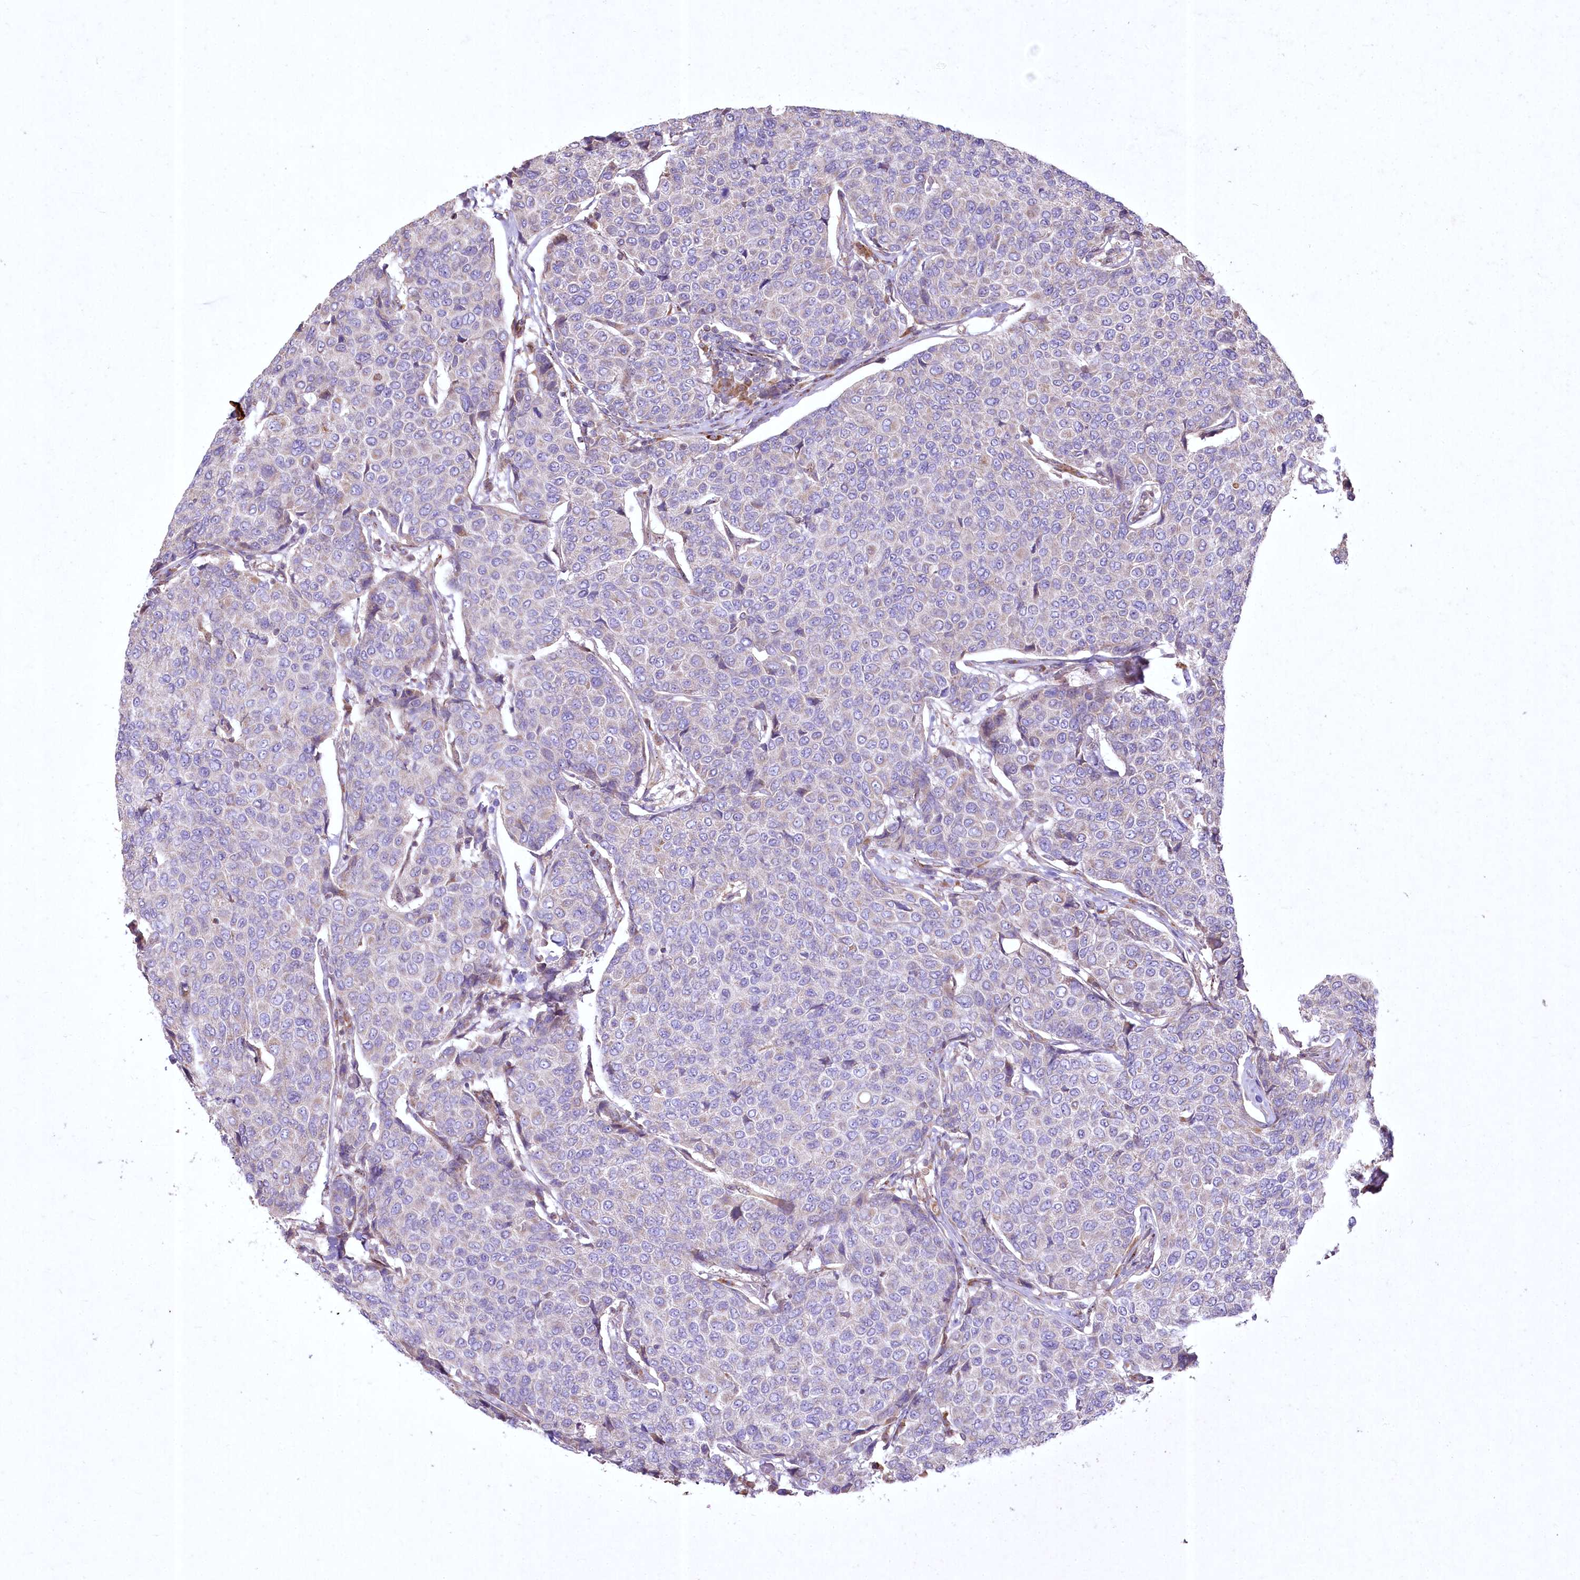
{"staining": {"intensity": "negative", "quantity": "none", "location": "none"}, "tissue": "breast cancer", "cell_type": "Tumor cells", "image_type": "cancer", "snomed": [{"axis": "morphology", "description": "Duct carcinoma"}, {"axis": "topography", "description": "Breast"}], "caption": "Image shows no protein expression in tumor cells of breast cancer tissue.", "gene": "SH3TC1", "patient": {"sex": "female", "age": 55}}